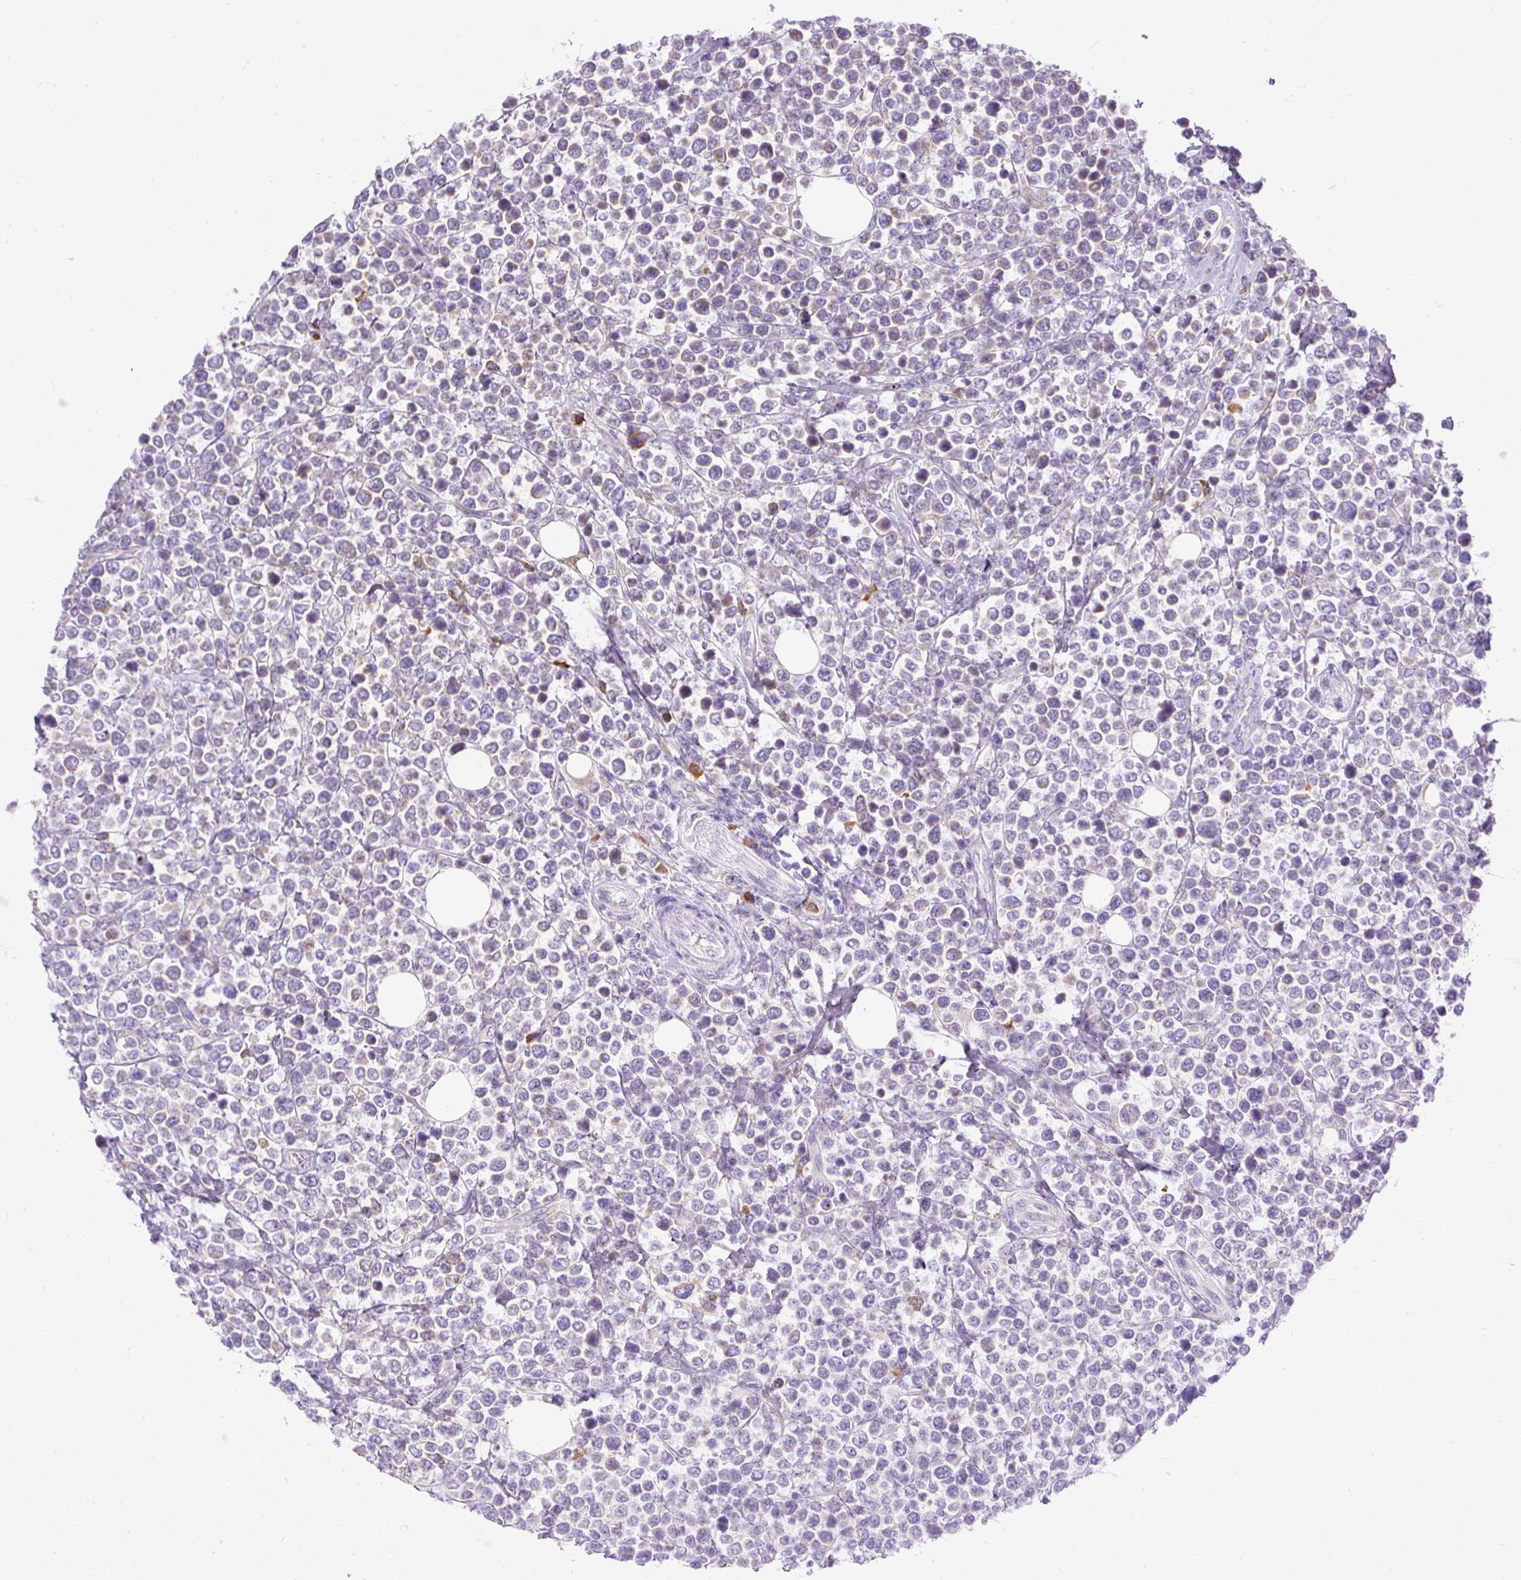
{"staining": {"intensity": "negative", "quantity": "none", "location": "none"}, "tissue": "lymphoma", "cell_type": "Tumor cells", "image_type": "cancer", "snomed": [{"axis": "morphology", "description": "Malignant lymphoma, non-Hodgkin's type, Low grade"}, {"axis": "topography", "description": "Lymph node"}], "caption": "Lymphoma stained for a protein using immunohistochemistry demonstrates no expression tumor cells.", "gene": "SYBU", "patient": {"sex": "male", "age": 60}}